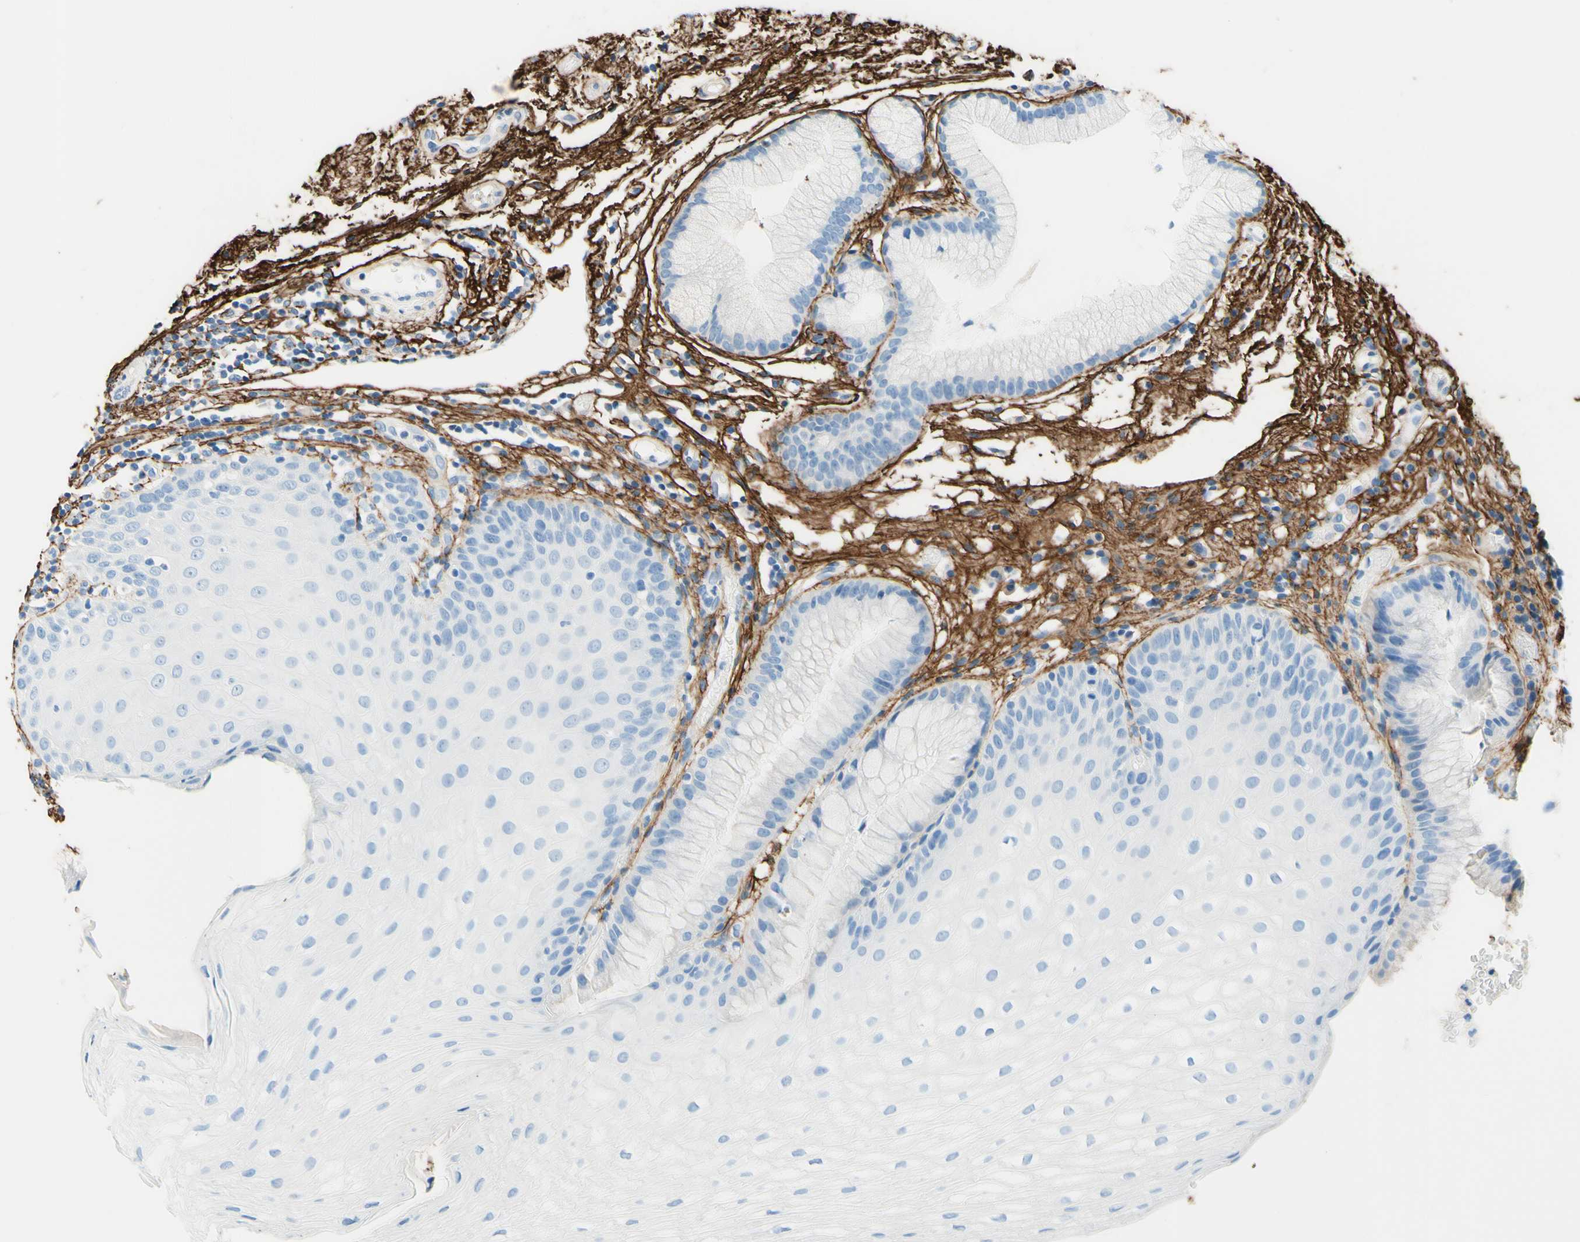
{"staining": {"intensity": "negative", "quantity": "none", "location": "none"}, "tissue": "stomach", "cell_type": "Glandular cells", "image_type": "normal", "snomed": [{"axis": "morphology", "description": "Normal tissue, NOS"}, {"axis": "topography", "description": "Stomach, upper"}], "caption": "DAB immunohistochemical staining of benign stomach displays no significant staining in glandular cells. The staining was performed using DAB to visualize the protein expression in brown, while the nuclei were stained in blue with hematoxylin (Magnification: 20x).", "gene": "MFAP5", "patient": {"sex": "male", "age": 72}}